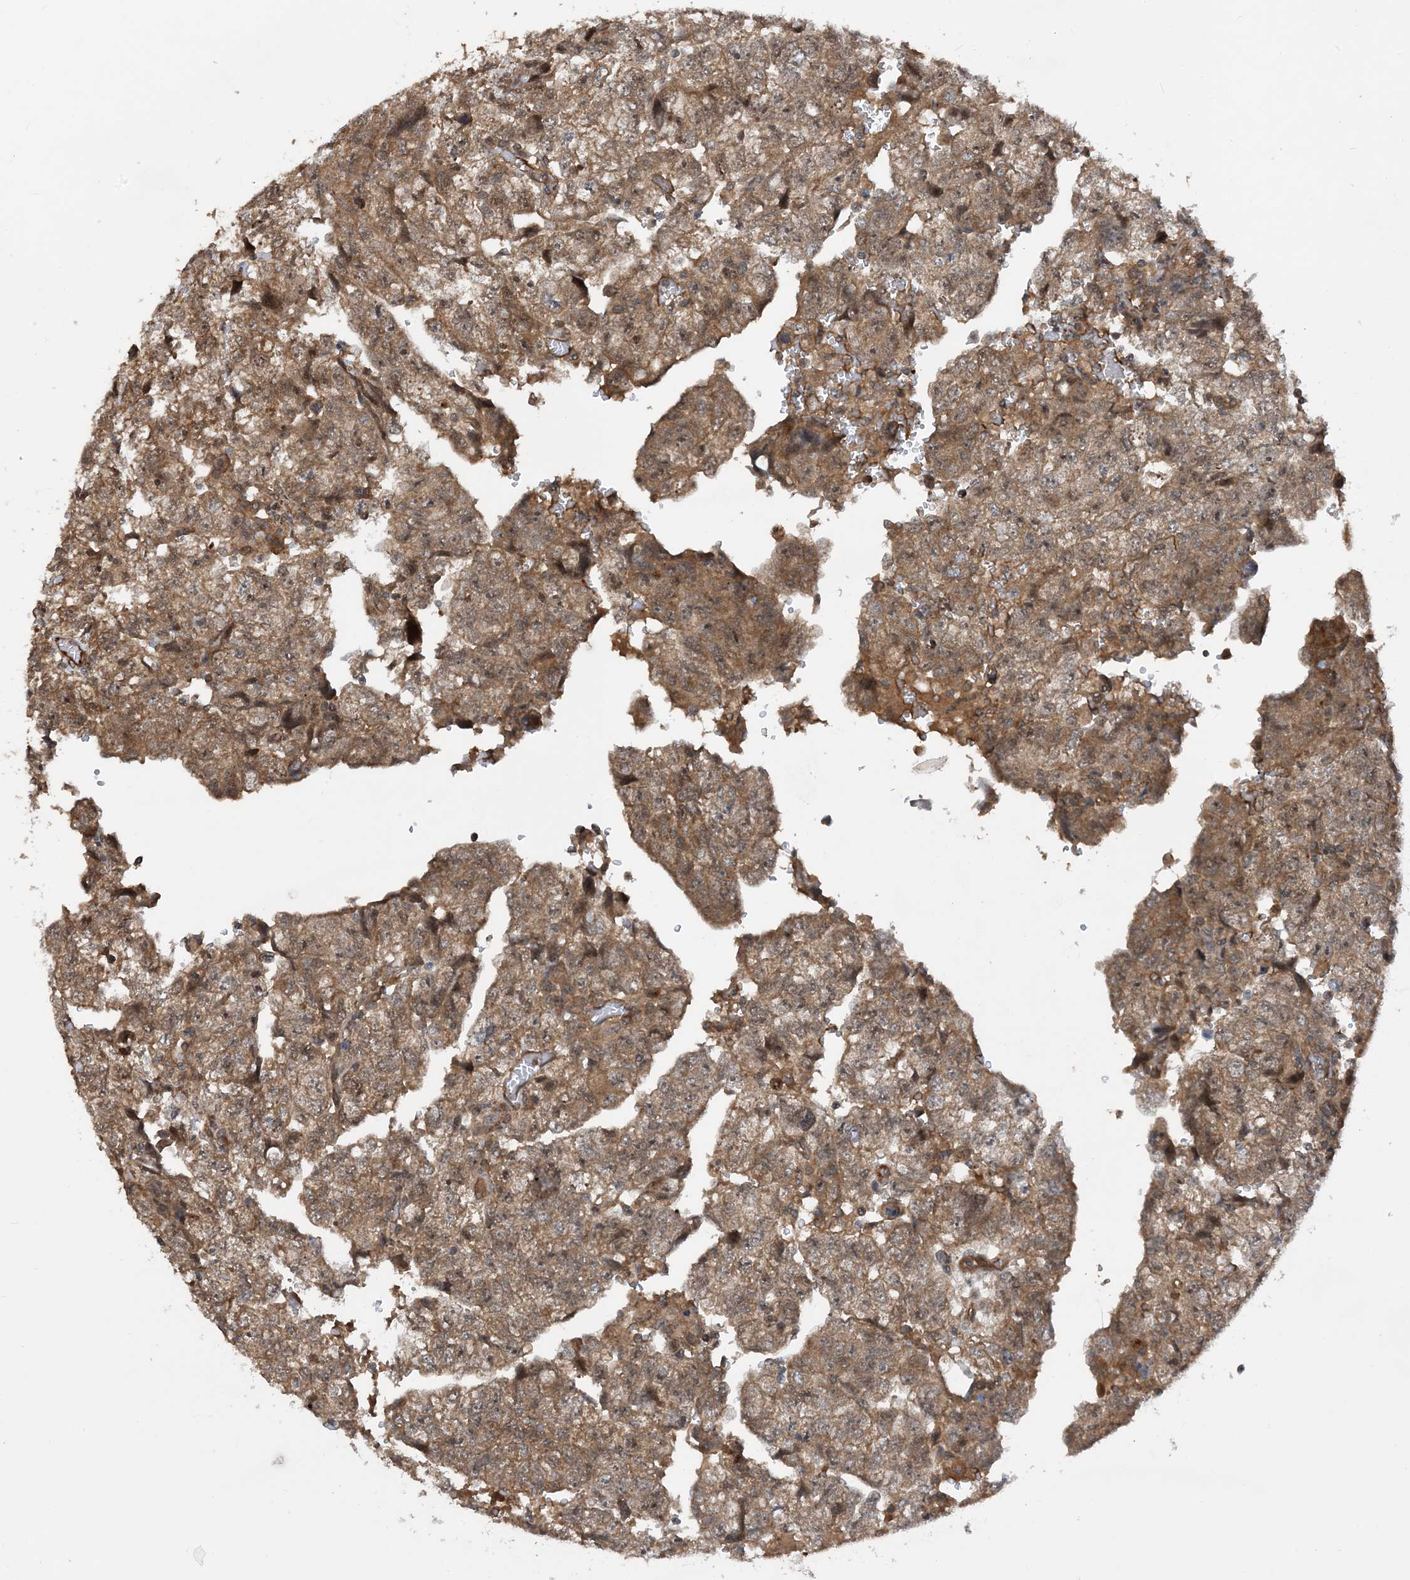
{"staining": {"intensity": "moderate", "quantity": ">75%", "location": "cytoplasmic/membranous"}, "tissue": "testis cancer", "cell_type": "Tumor cells", "image_type": "cancer", "snomed": [{"axis": "morphology", "description": "Carcinoma, Embryonal, NOS"}, {"axis": "topography", "description": "Testis"}], "caption": "Moderate cytoplasmic/membranous positivity is seen in about >75% of tumor cells in testis cancer.", "gene": "HEMK1", "patient": {"sex": "male", "age": 36}}